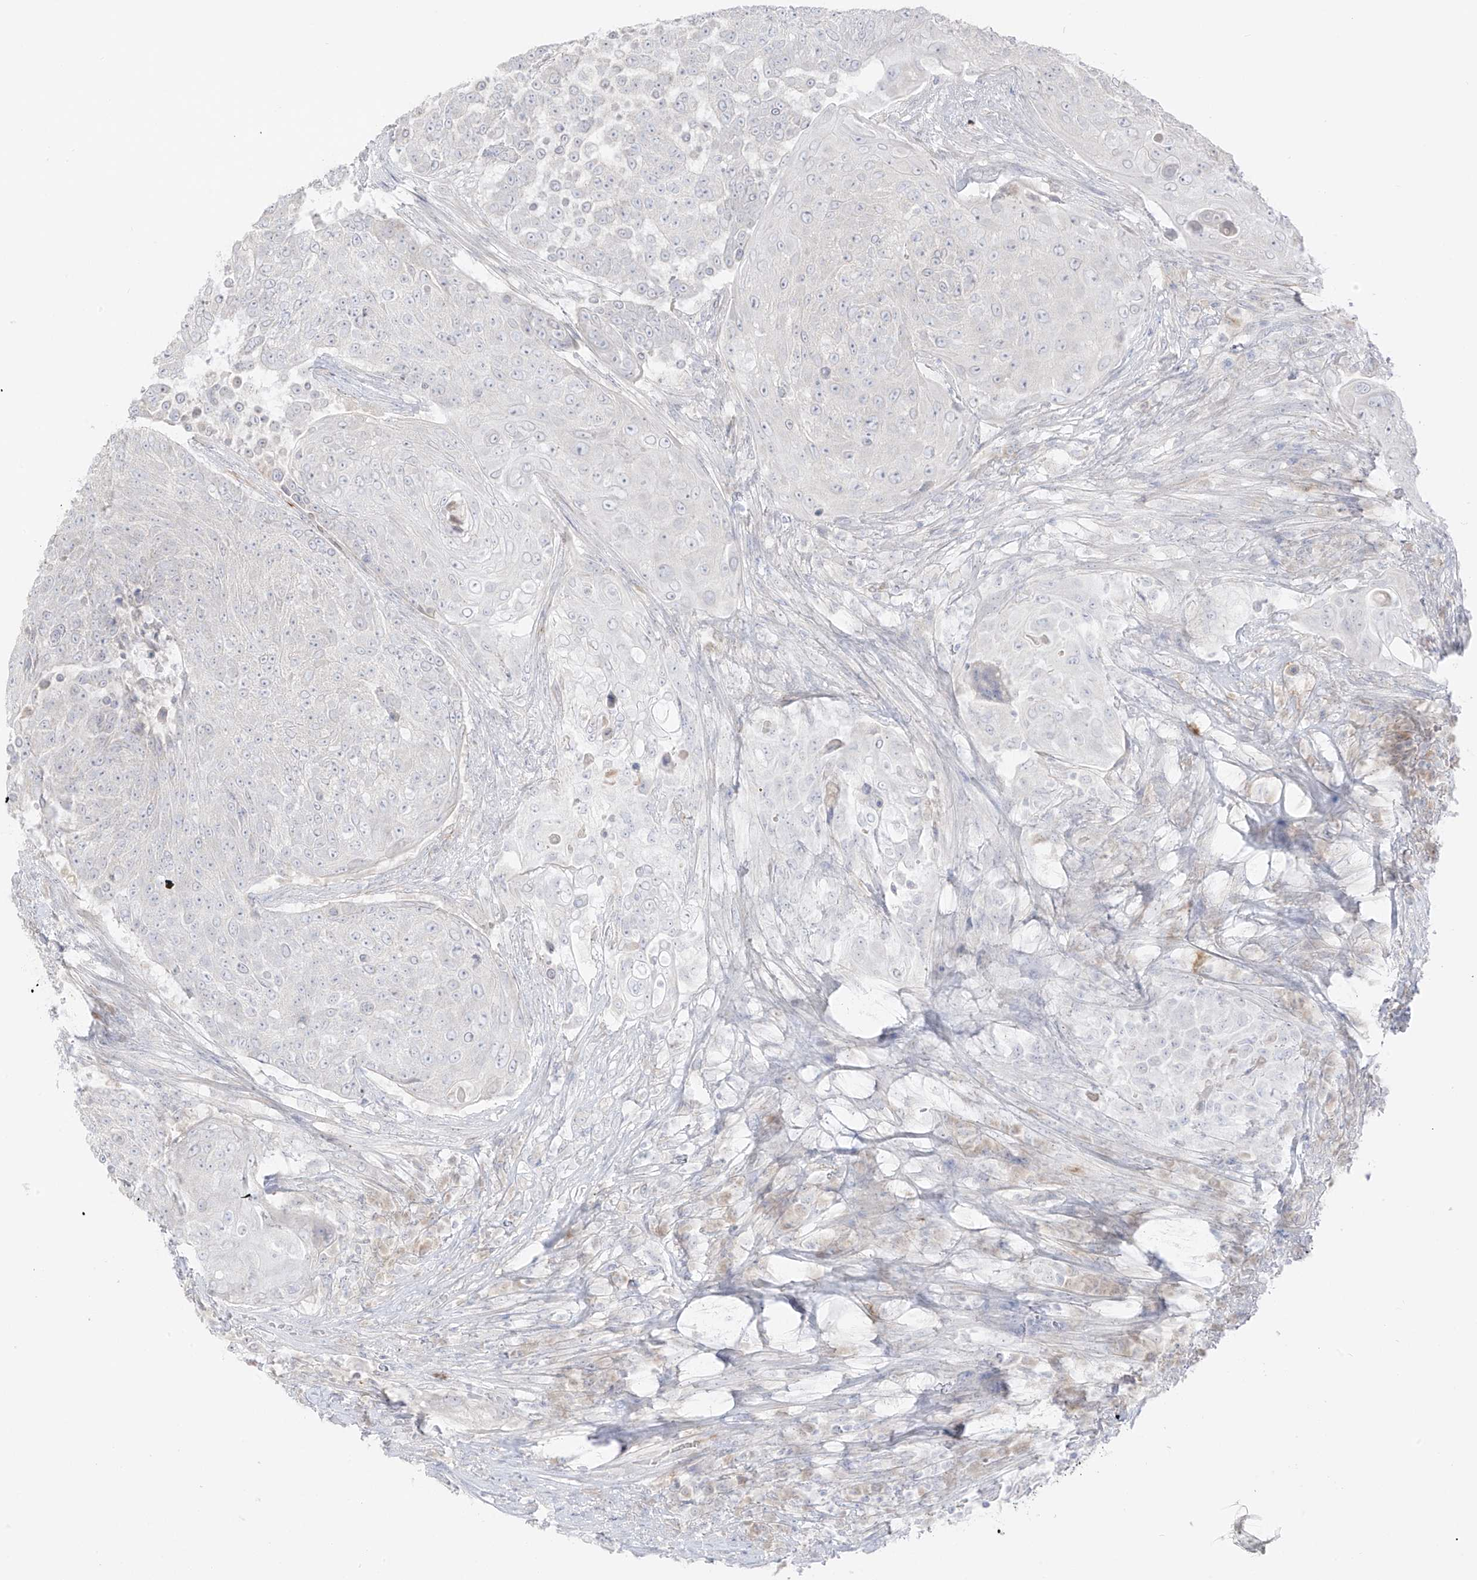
{"staining": {"intensity": "negative", "quantity": "none", "location": "none"}, "tissue": "urothelial cancer", "cell_type": "Tumor cells", "image_type": "cancer", "snomed": [{"axis": "morphology", "description": "Urothelial carcinoma, High grade"}, {"axis": "topography", "description": "Urinary bladder"}], "caption": "A micrograph of urothelial cancer stained for a protein shows no brown staining in tumor cells. Nuclei are stained in blue.", "gene": "C11orf87", "patient": {"sex": "female", "age": 63}}